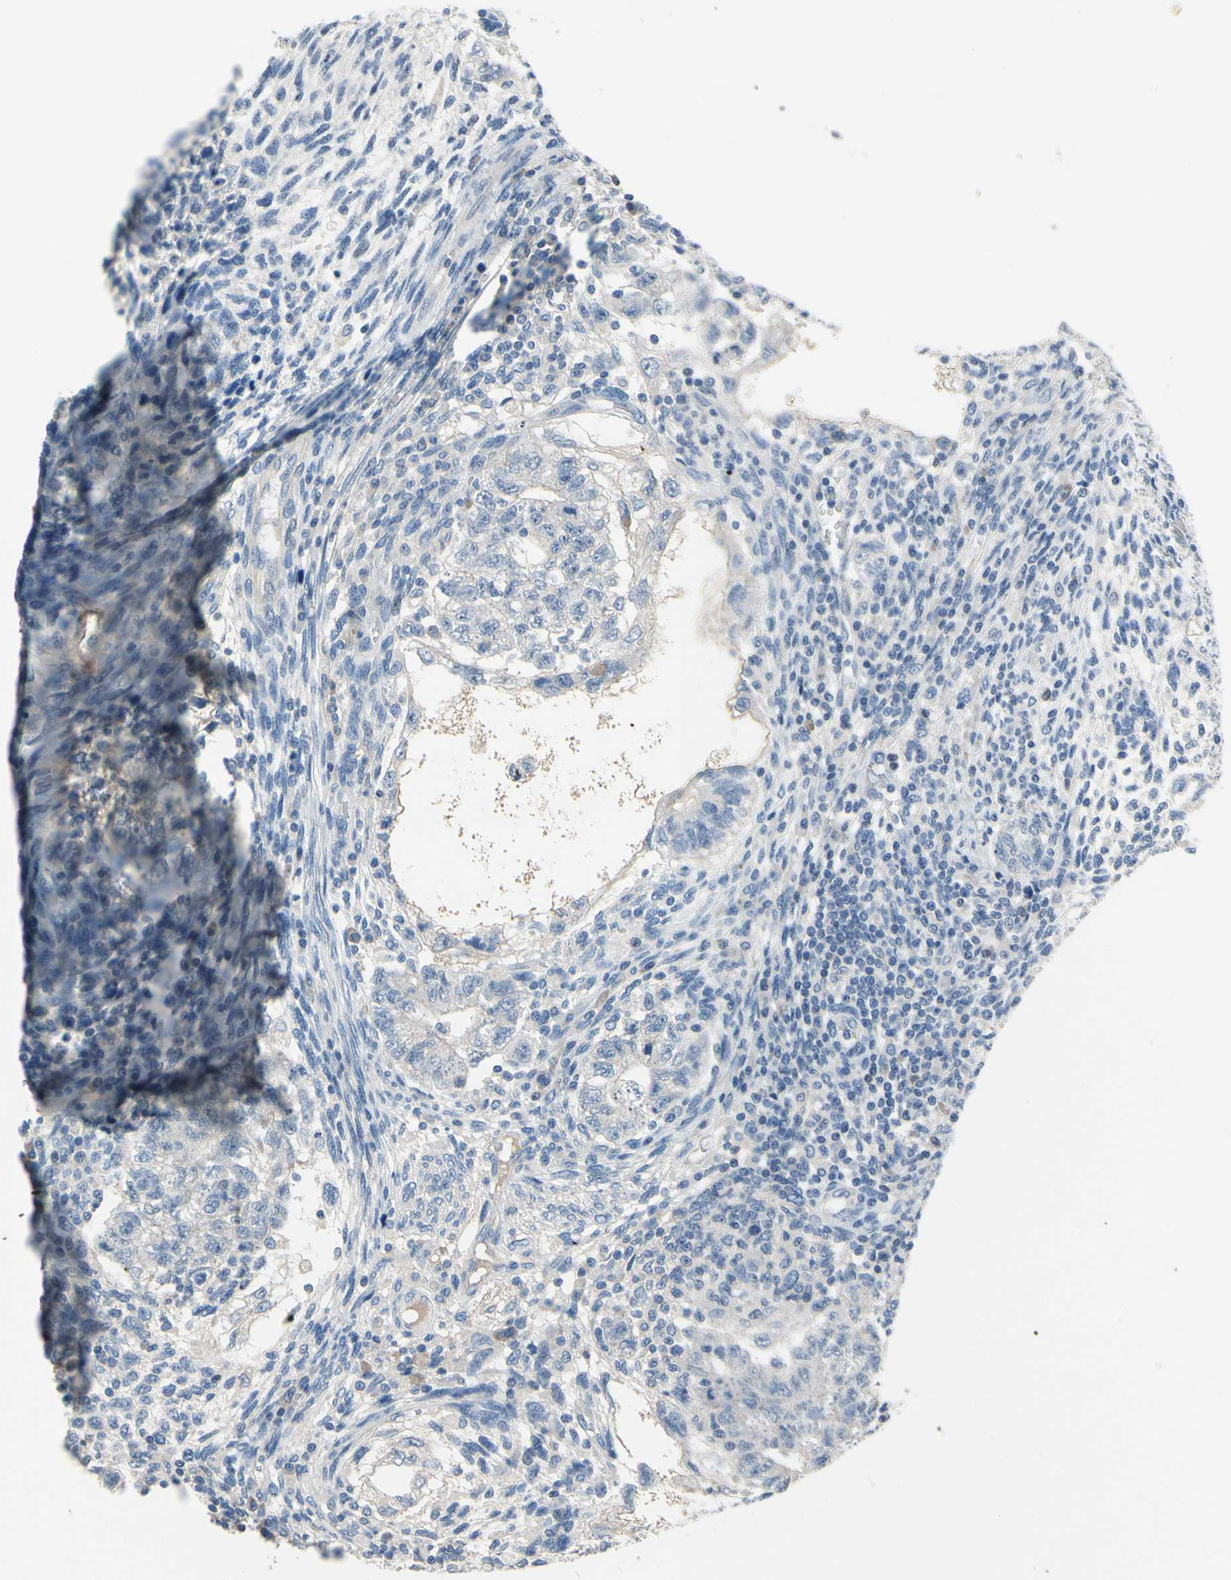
{"staining": {"intensity": "negative", "quantity": "none", "location": "none"}, "tissue": "testis cancer", "cell_type": "Tumor cells", "image_type": "cancer", "snomed": [{"axis": "morphology", "description": "Normal tissue, NOS"}, {"axis": "morphology", "description": "Carcinoma, Embryonal, NOS"}, {"axis": "topography", "description": "Testis"}], "caption": "DAB (3,3'-diaminobenzidine) immunohistochemical staining of testis embryonal carcinoma exhibits no significant staining in tumor cells. (Brightfield microscopy of DAB immunohistochemistry at high magnification).", "gene": "CPA3", "patient": {"sex": "male", "age": 36}}